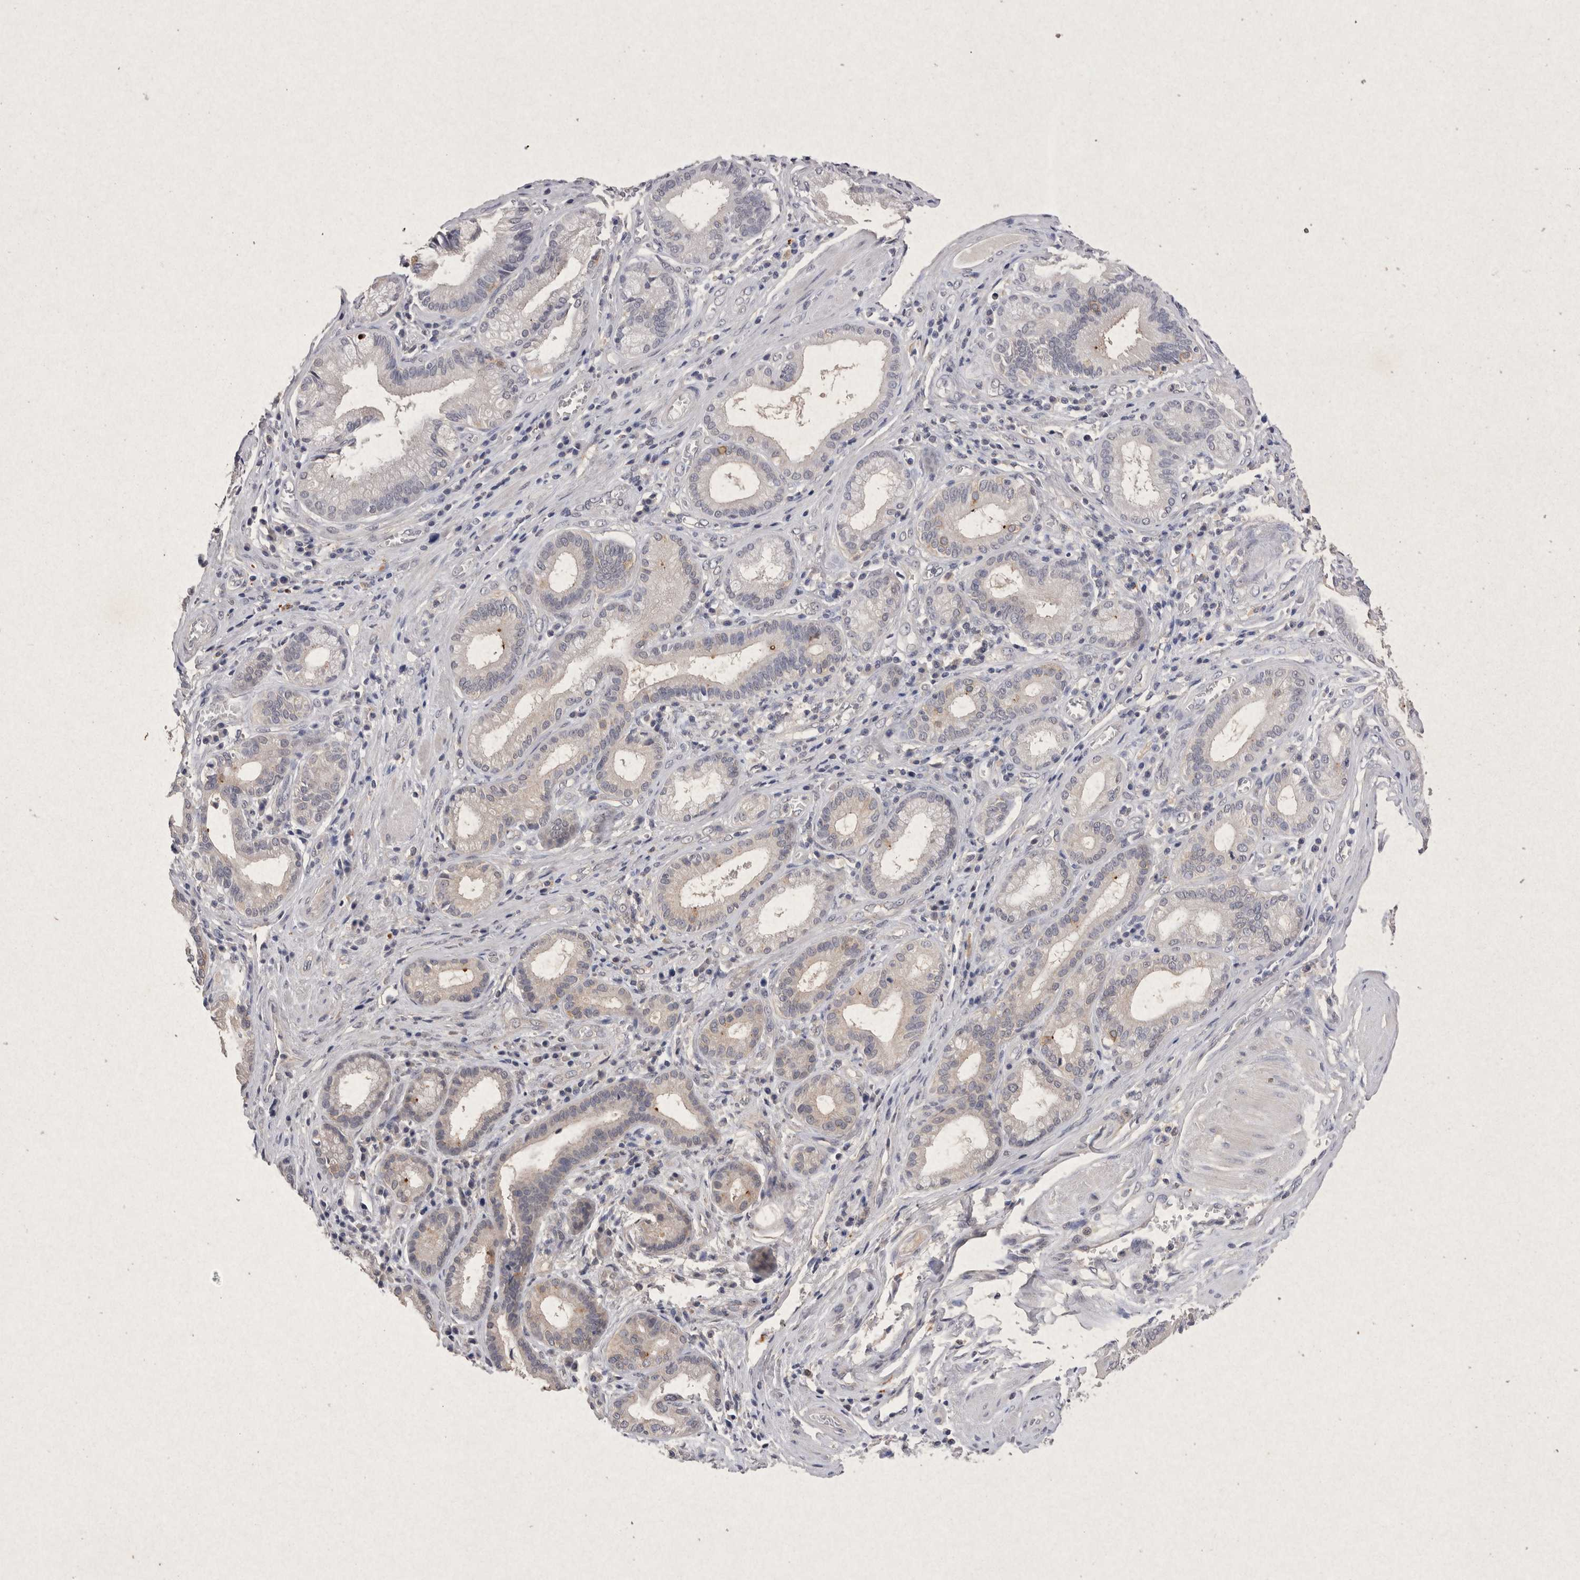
{"staining": {"intensity": "negative", "quantity": "none", "location": "none"}, "tissue": "pancreatic cancer", "cell_type": "Tumor cells", "image_type": "cancer", "snomed": [{"axis": "morphology", "description": "Adenocarcinoma, NOS"}, {"axis": "topography", "description": "Pancreas"}], "caption": "DAB (3,3'-diaminobenzidine) immunohistochemical staining of human adenocarcinoma (pancreatic) displays no significant positivity in tumor cells. (Immunohistochemistry, brightfield microscopy, high magnification).", "gene": "RASSF3", "patient": {"sex": "female", "age": 75}}